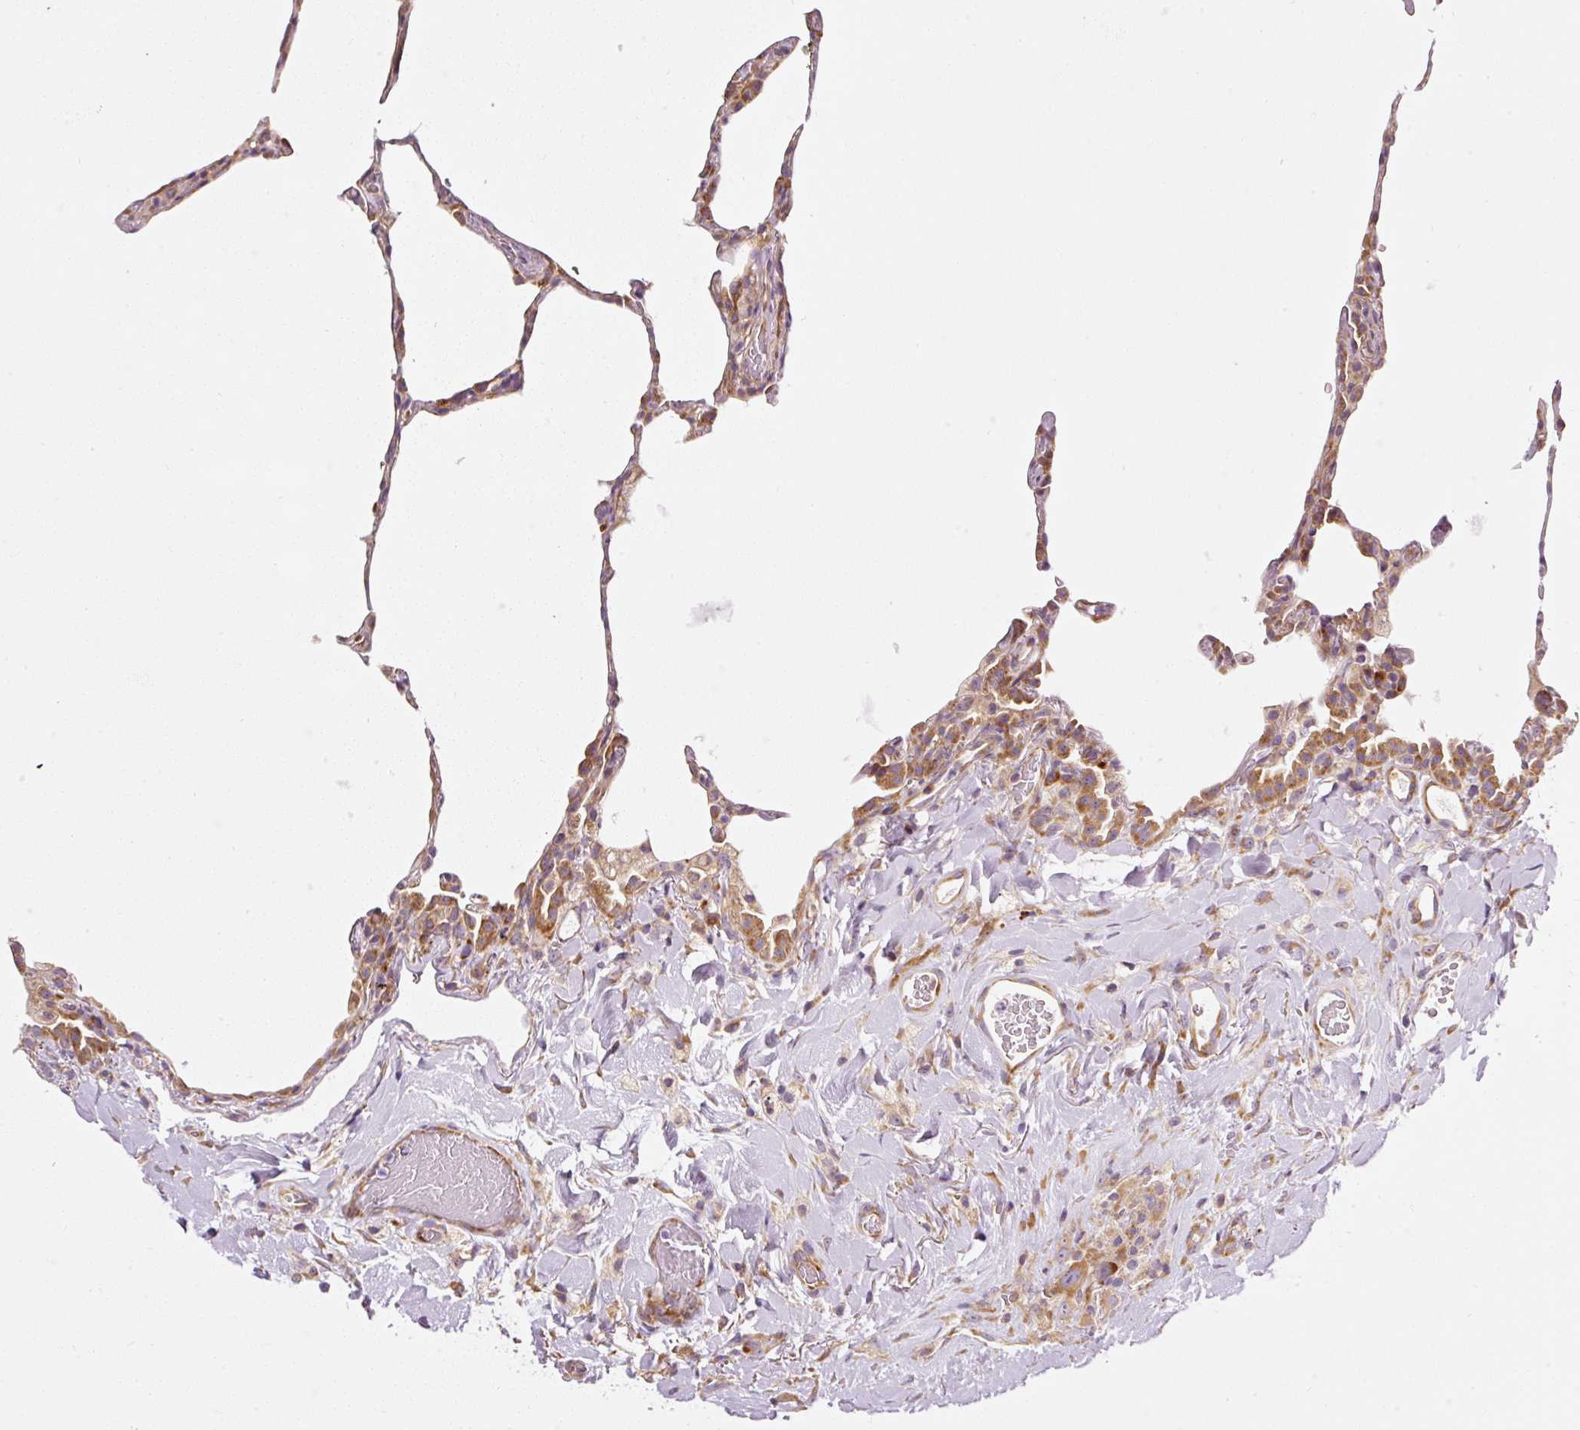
{"staining": {"intensity": "negative", "quantity": "none", "location": "none"}, "tissue": "lung", "cell_type": "Alveolar cells", "image_type": "normal", "snomed": [{"axis": "morphology", "description": "Normal tissue, NOS"}, {"axis": "topography", "description": "Lung"}], "caption": "An image of human lung is negative for staining in alveolar cells. (Stains: DAB IHC with hematoxylin counter stain, Microscopy: brightfield microscopy at high magnification).", "gene": "RPL10A", "patient": {"sex": "female", "age": 57}}